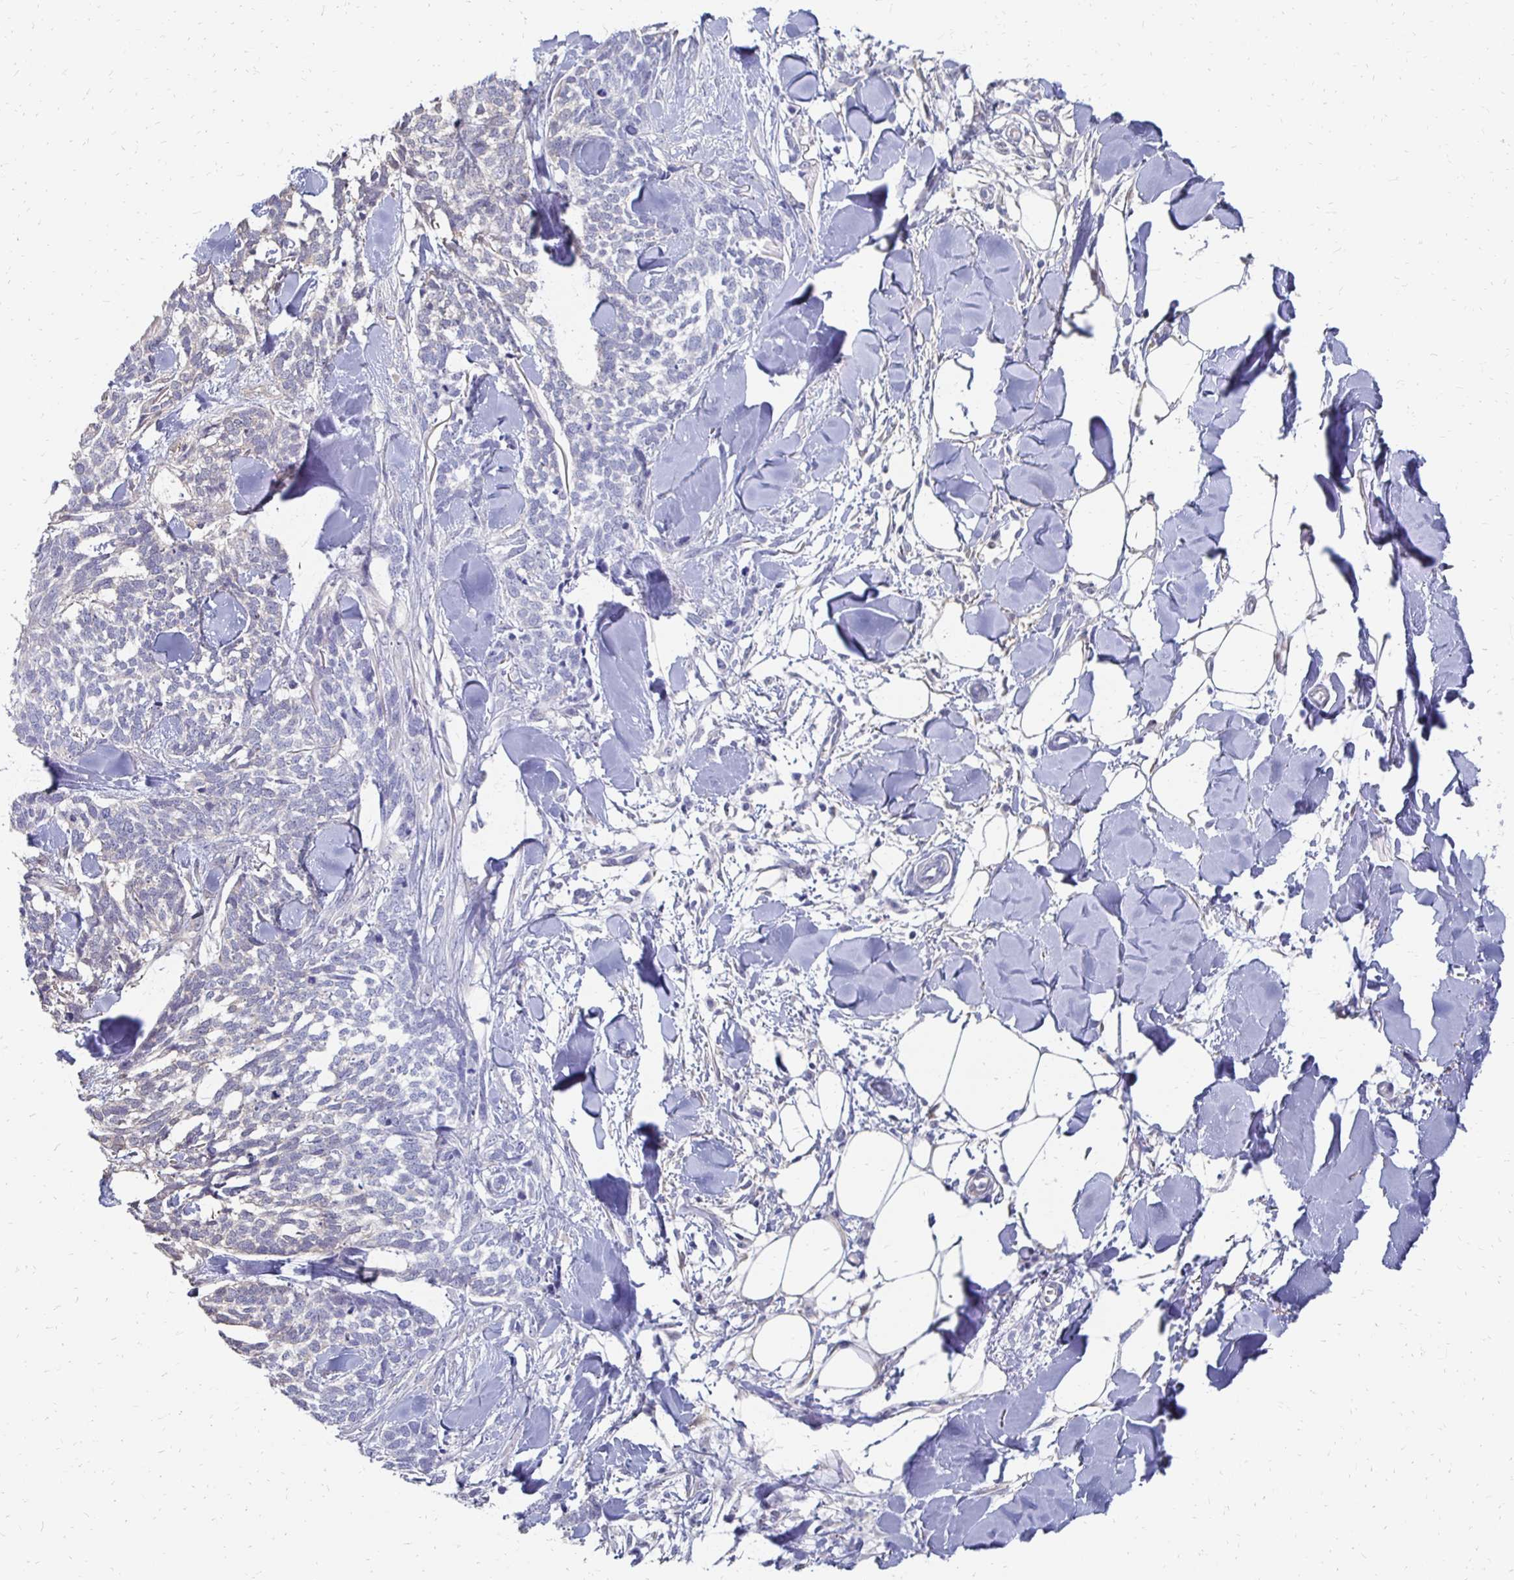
{"staining": {"intensity": "negative", "quantity": "none", "location": "none"}, "tissue": "skin cancer", "cell_type": "Tumor cells", "image_type": "cancer", "snomed": [{"axis": "morphology", "description": "Basal cell carcinoma"}, {"axis": "topography", "description": "Skin"}], "caption": "IHC image of neoplastic tissue: human skin cancer stained with DAB displays no significant protein staining in tumor cells.", "gene": "SYCP3", "patient": {"sex": "female", "age": 59}}